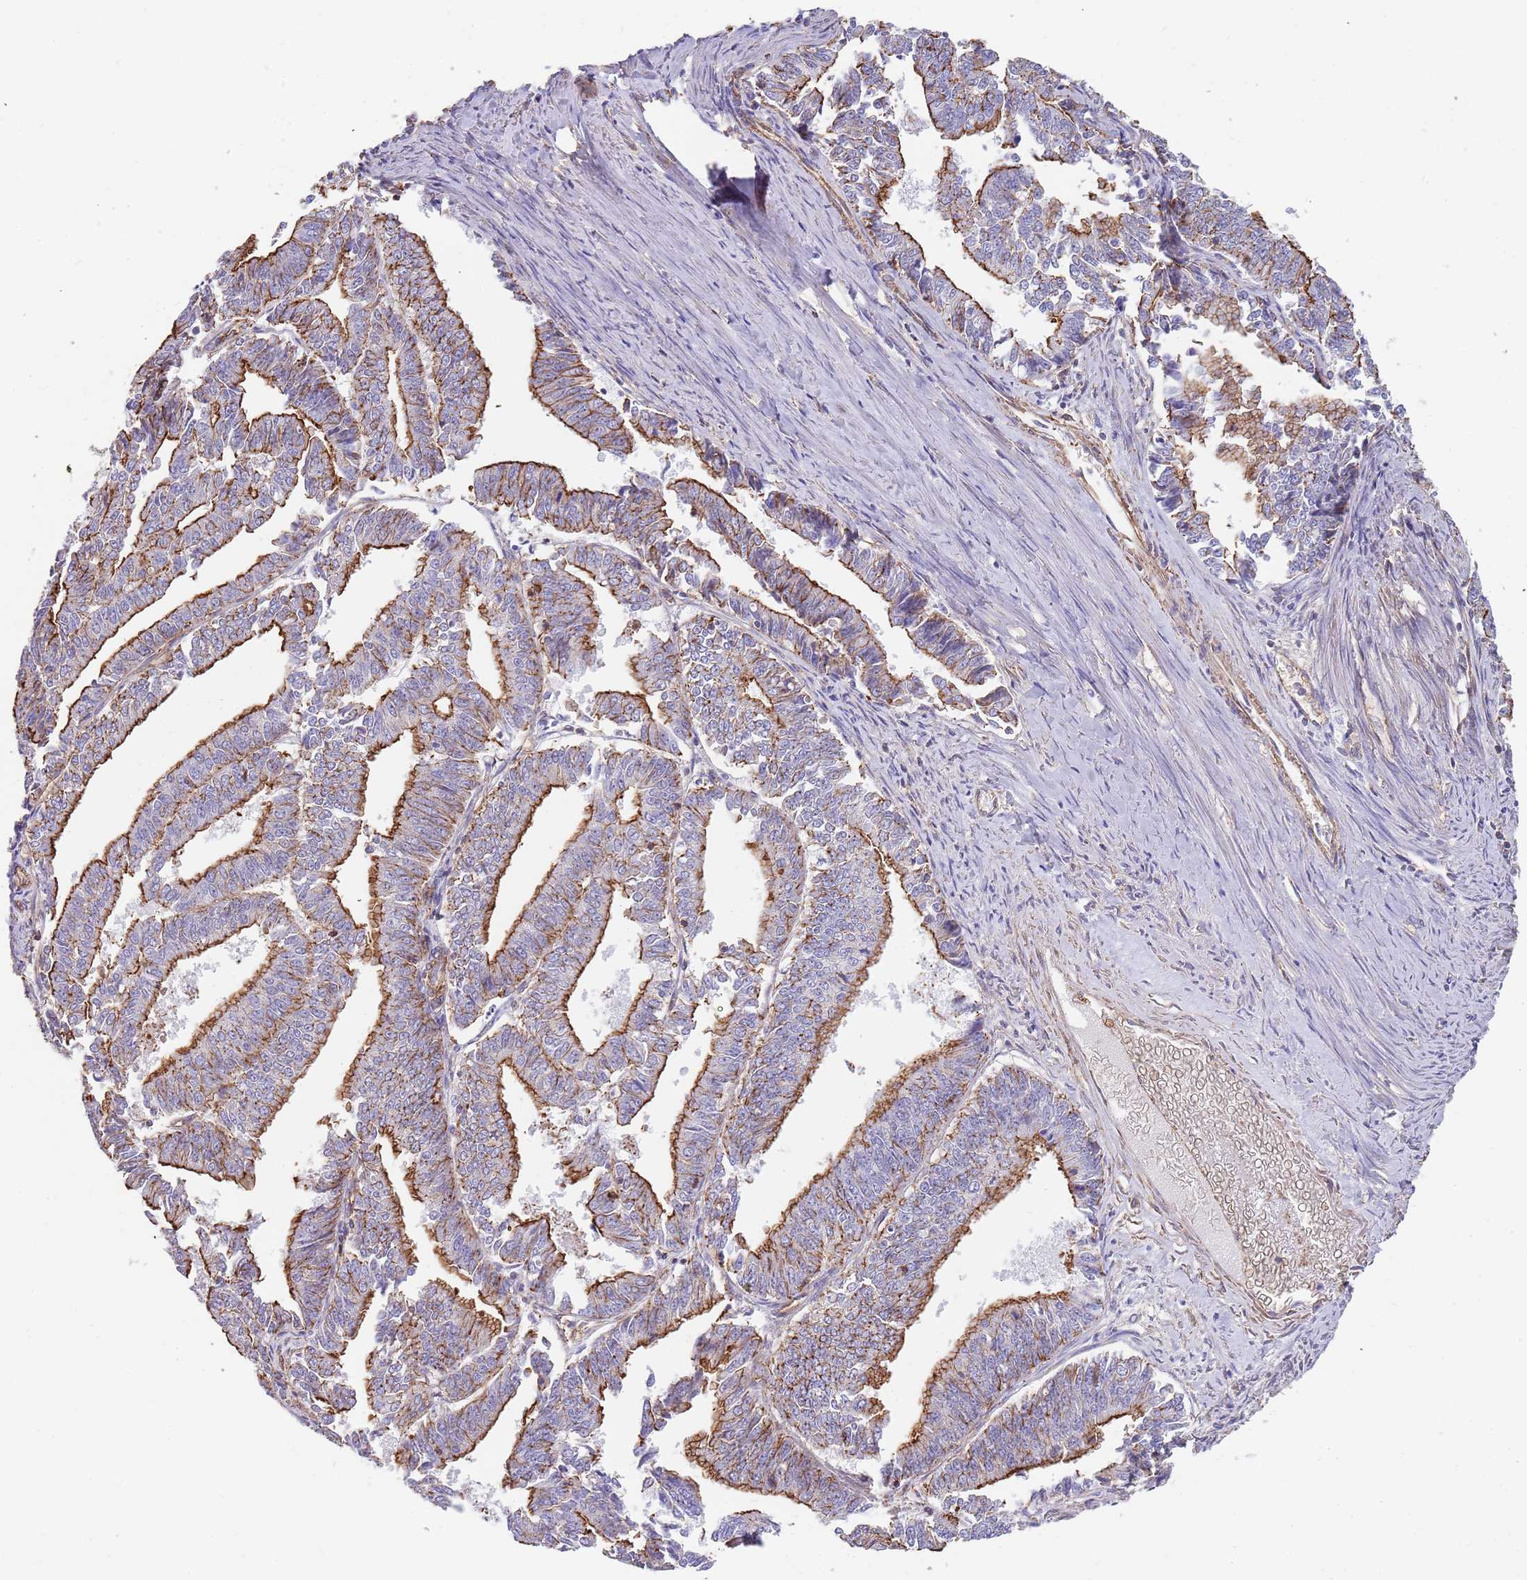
{"staining": {"intensity": "moderate", "quantity": ">75%", "location": "cytoplasmic/membranous"}, "tissue": "endometrial cancer", "cell_type": "Tumor cells", "image_type": "cancer", "snomed": [{"axis": "morphology", "description": "Adenocarcinoma, NOS"}, {"axis": "topography", "description": "Endometrium"}], "caption": "High-power microscopy captured an immunohistochemistry image of adenocarcinoma (endometrial), revealing moderate cytoplasmic/membranous positivity in about >75% of tumor cells.", "gene": "GFRAL", "patient": {"sex": "female", "age": 73}}